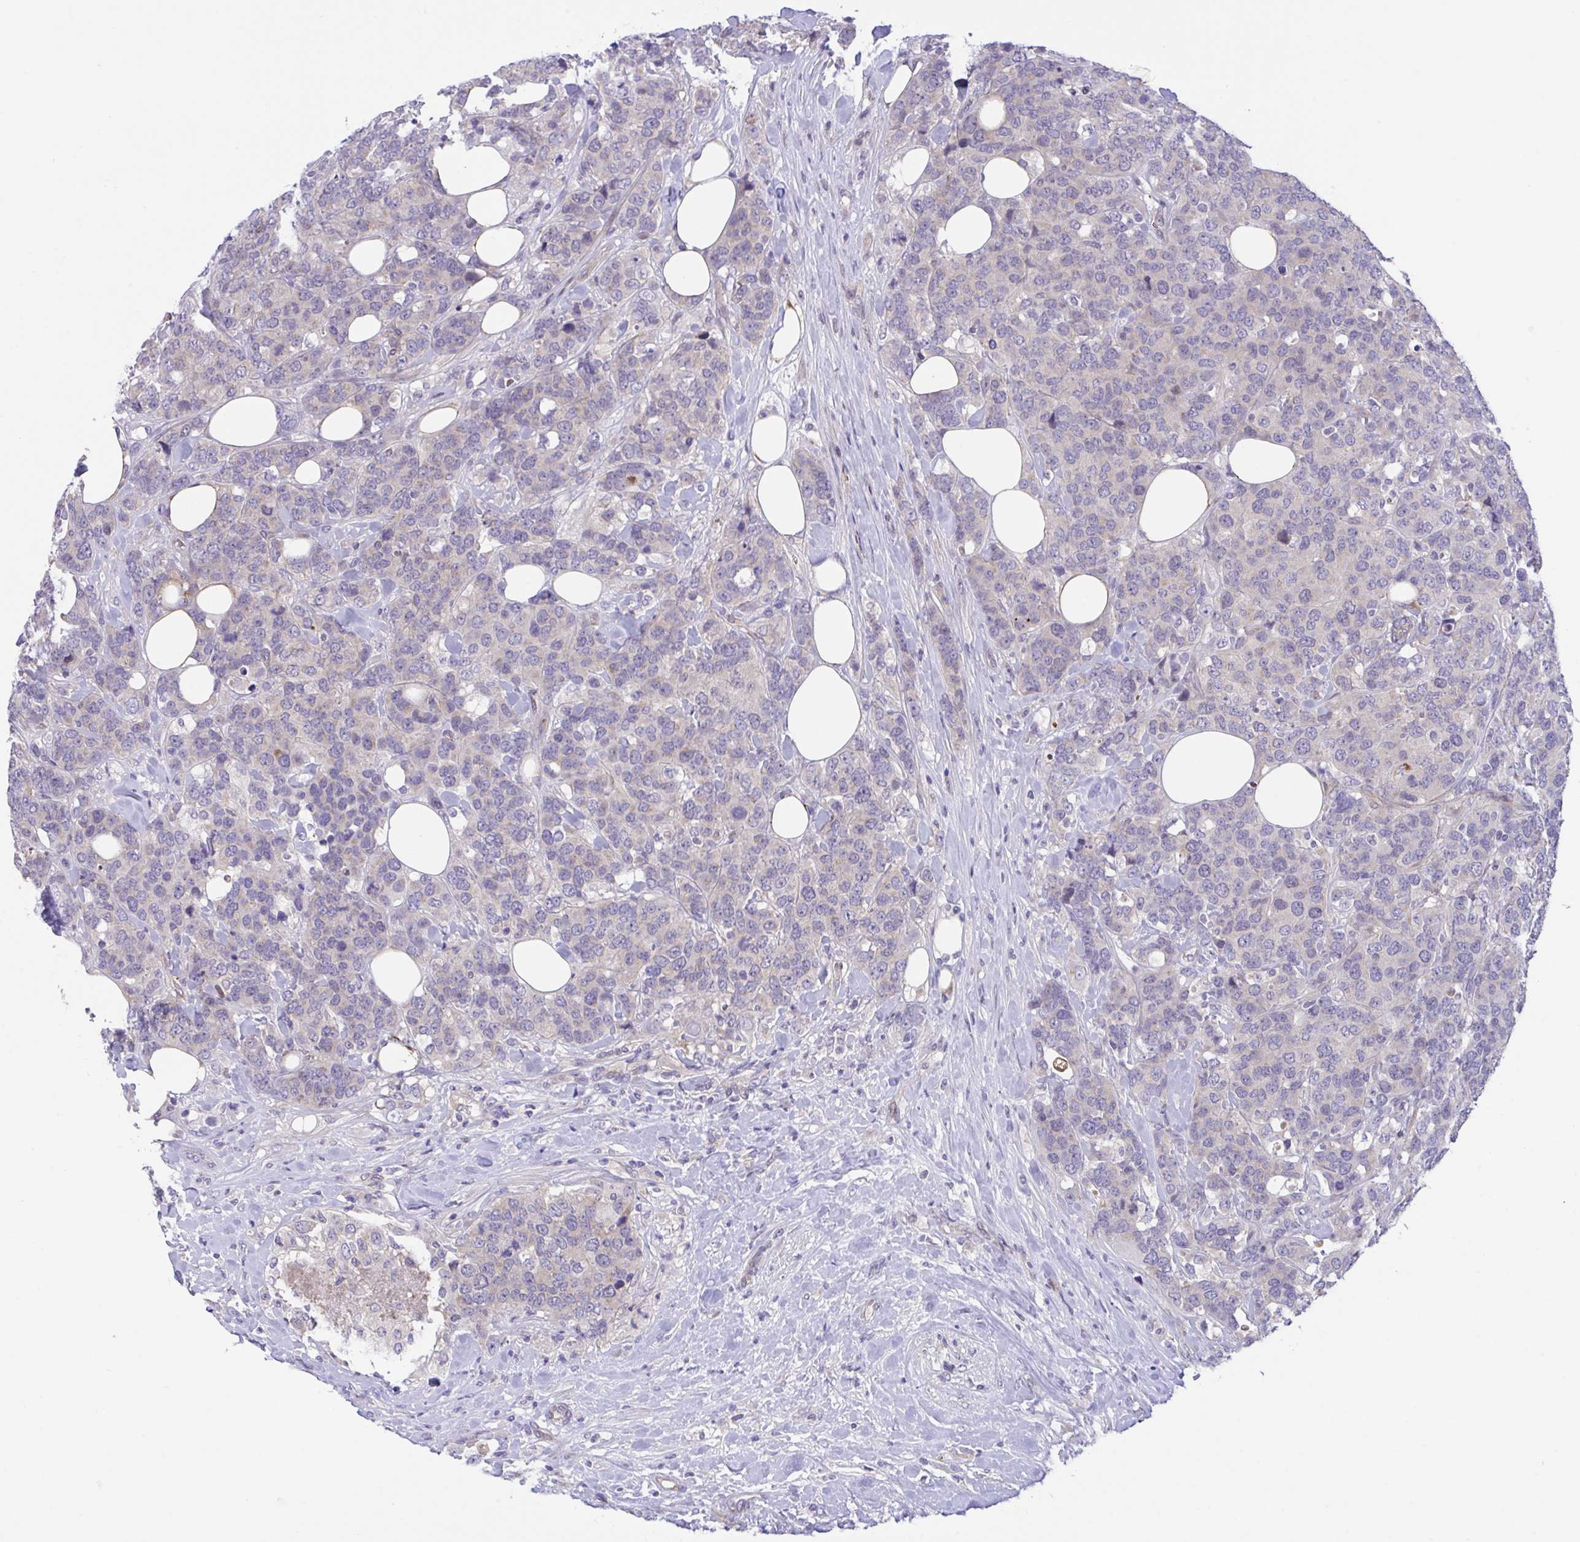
{"staining": {"intensity": "negative", "quantity": "none", "location": "none"}, "tissue": "breast cancer", "cell_type": "Tumor cells", "image_type": "cancer", "snomed": [{"axis": "morphology", "description": "Lobular carcinoma"}, {"axis": "topography", "description": "Breast"}], "caption": "Breast lobular carcinoma was stained to show a protein in brown. There is no significant positivity in tumor cells. Nuclei are stained in blue.", "gene": "RHOXF1", "patient": {"sex": "female", "age": 59}}